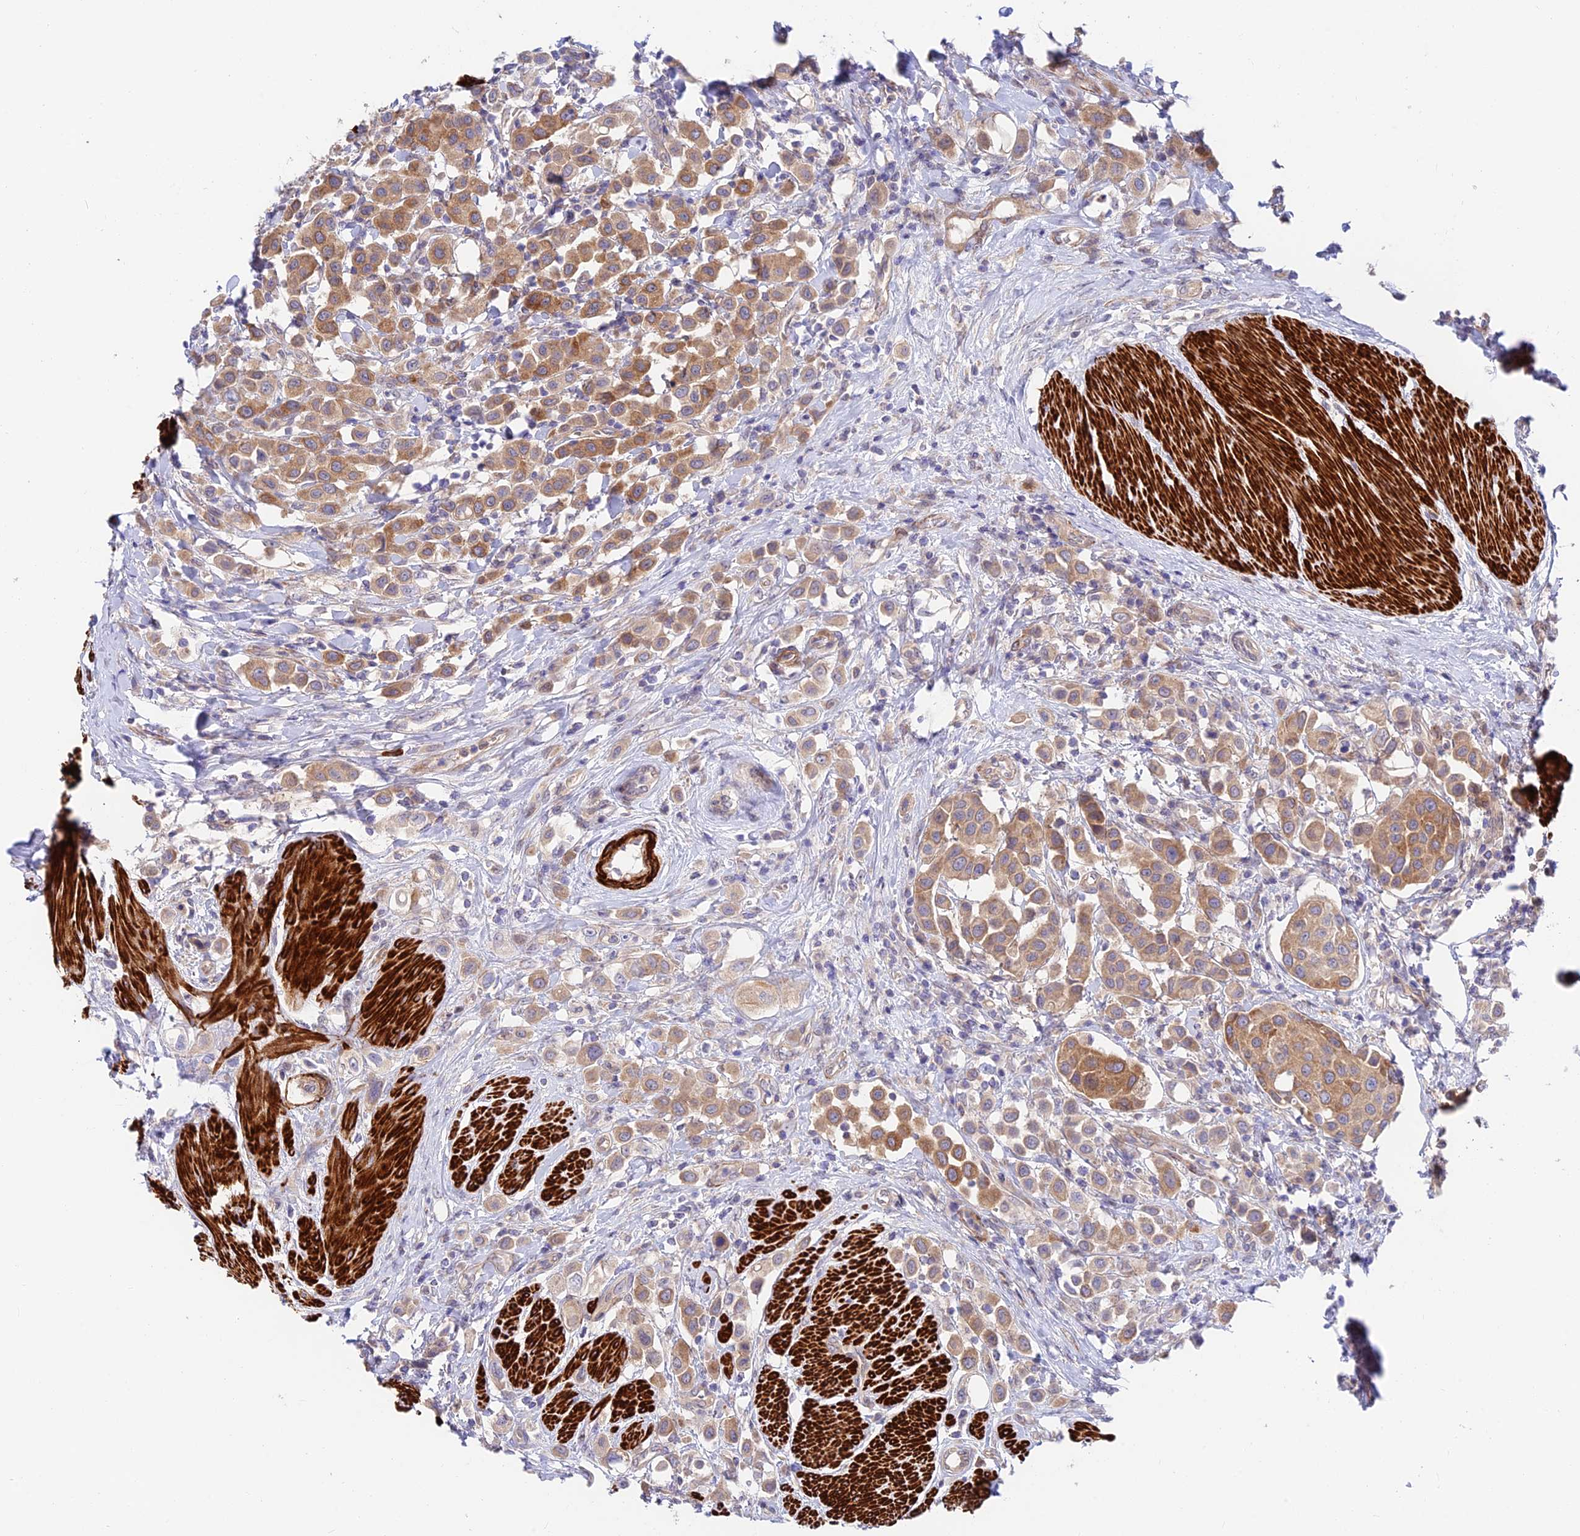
{"staining": {"intensity": "moderate", "quantity": ">75%", "location": "cytoplasmic/membranous"}, "tissue": "urothelial cancer", "cell_type": "Tumor cells", "image_type": "cancer", "snomed": [{"axis": "morphology", "description": "Urothelial carcinoma, High grade"}, {"axis": "topography", "description": "Urinary bladder"}], "caption": "The immunohistochemical stain highlights moderate cytoplasmic/membranous expression in tumor cells of urothelial cancer tissue.", "gene": "ANKRD50", "patient": {"sex": "male", "age": 50}}